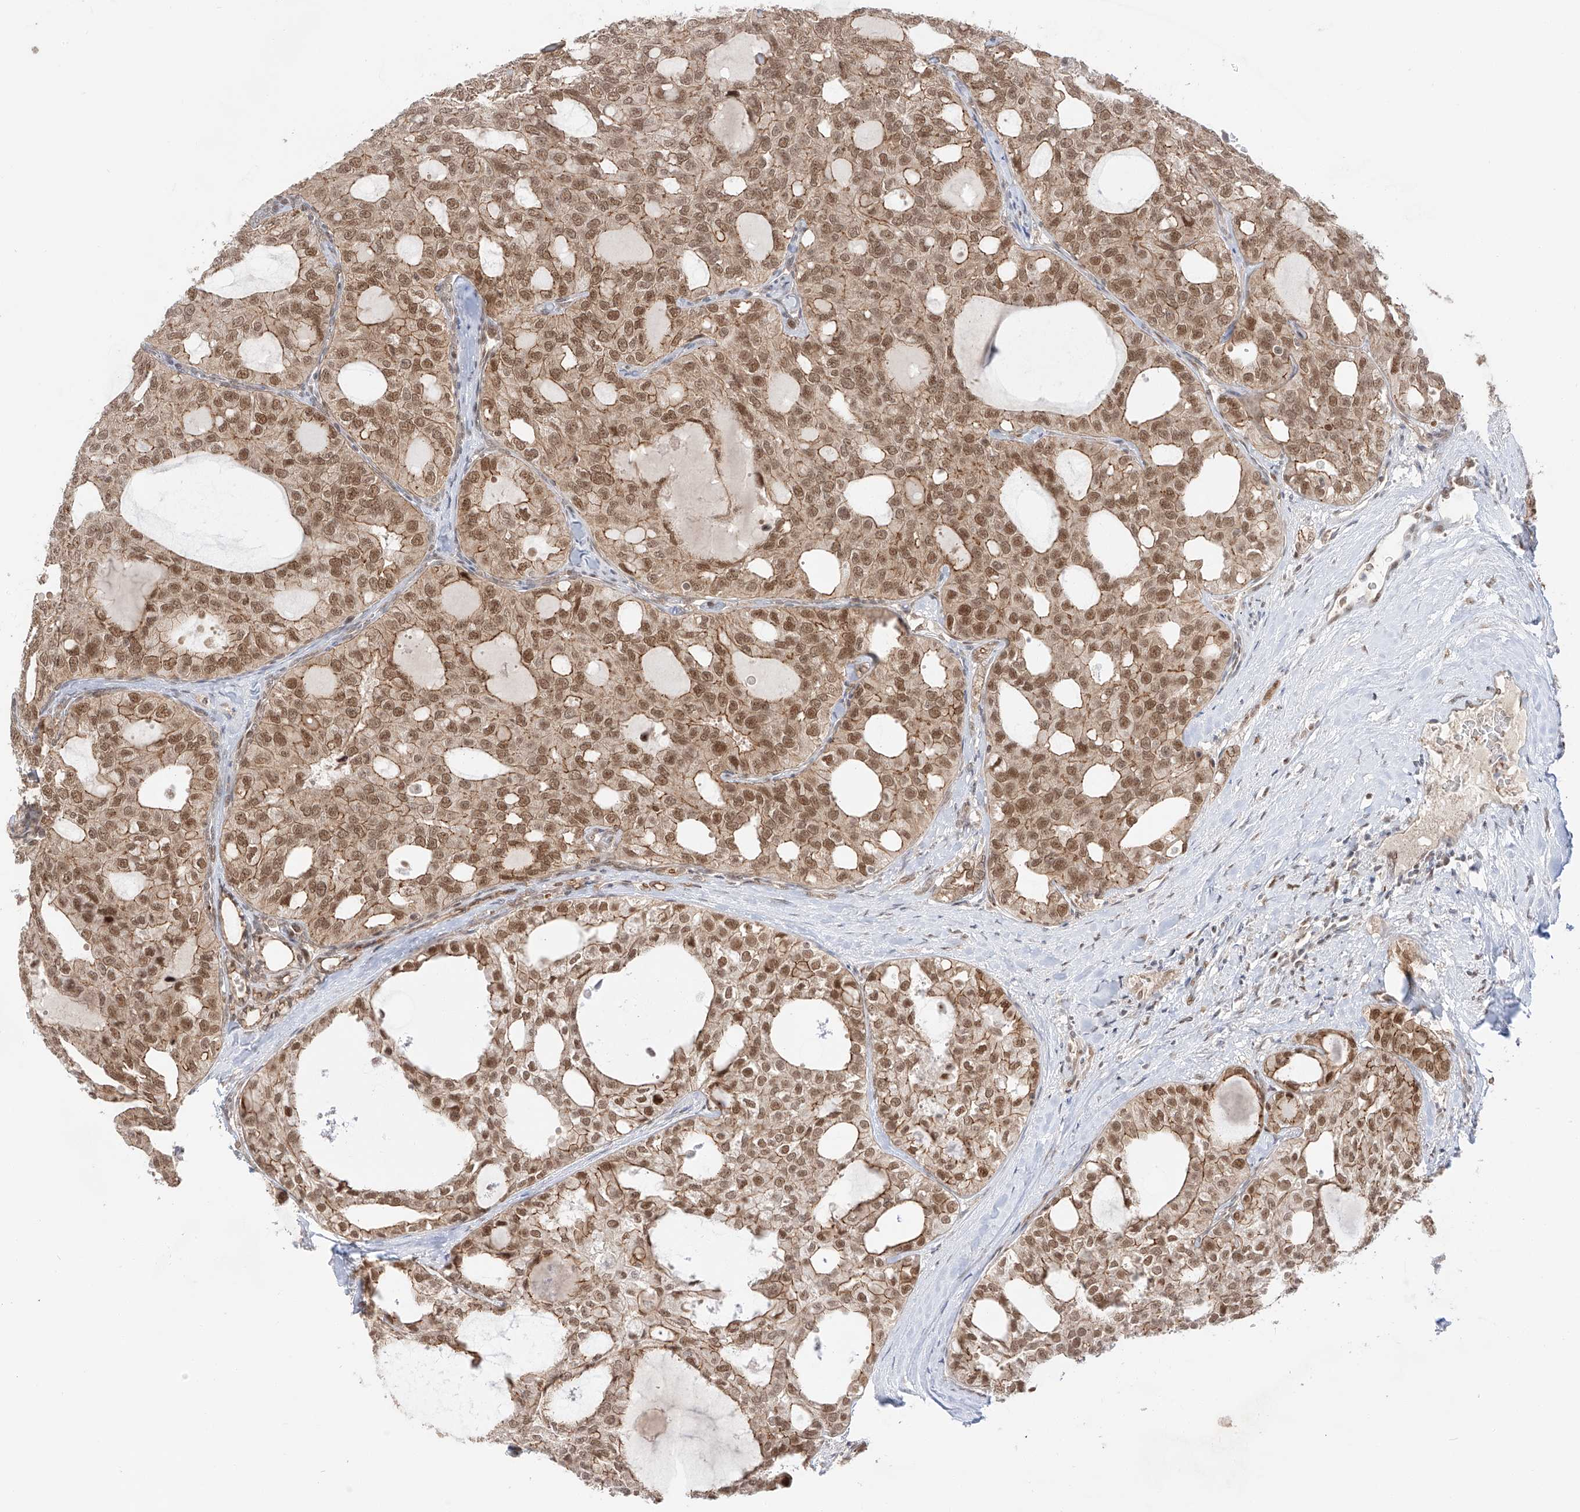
{"staining": {"intensity": "moderate", "quantity": ">75%", "location": "cytoplasmic/membranous,nuclear"}, "tissue": "thyroid cancer", "cell_type": "Tumor cells", "image_type": "cancer", "snomed": [{"axis": "morphology", "description": "Follicular adenoma carcinoma, NOS"}, {"axis": "topography", "description": "Thyroid gland"}], "caption": "Thyroid follicular adenoma carcinoma stained with immunohistochemistry (IHC) displays moderate cytoplasmic/membranous and nuclear staining in about >75% of tumor cells. (DAB (3,3'-diaminobenzidine) IHC, brown staining for protein, blue staining for nuclei).", "gene": "POGK", "patient": {"sex": "male", "age": 75}}